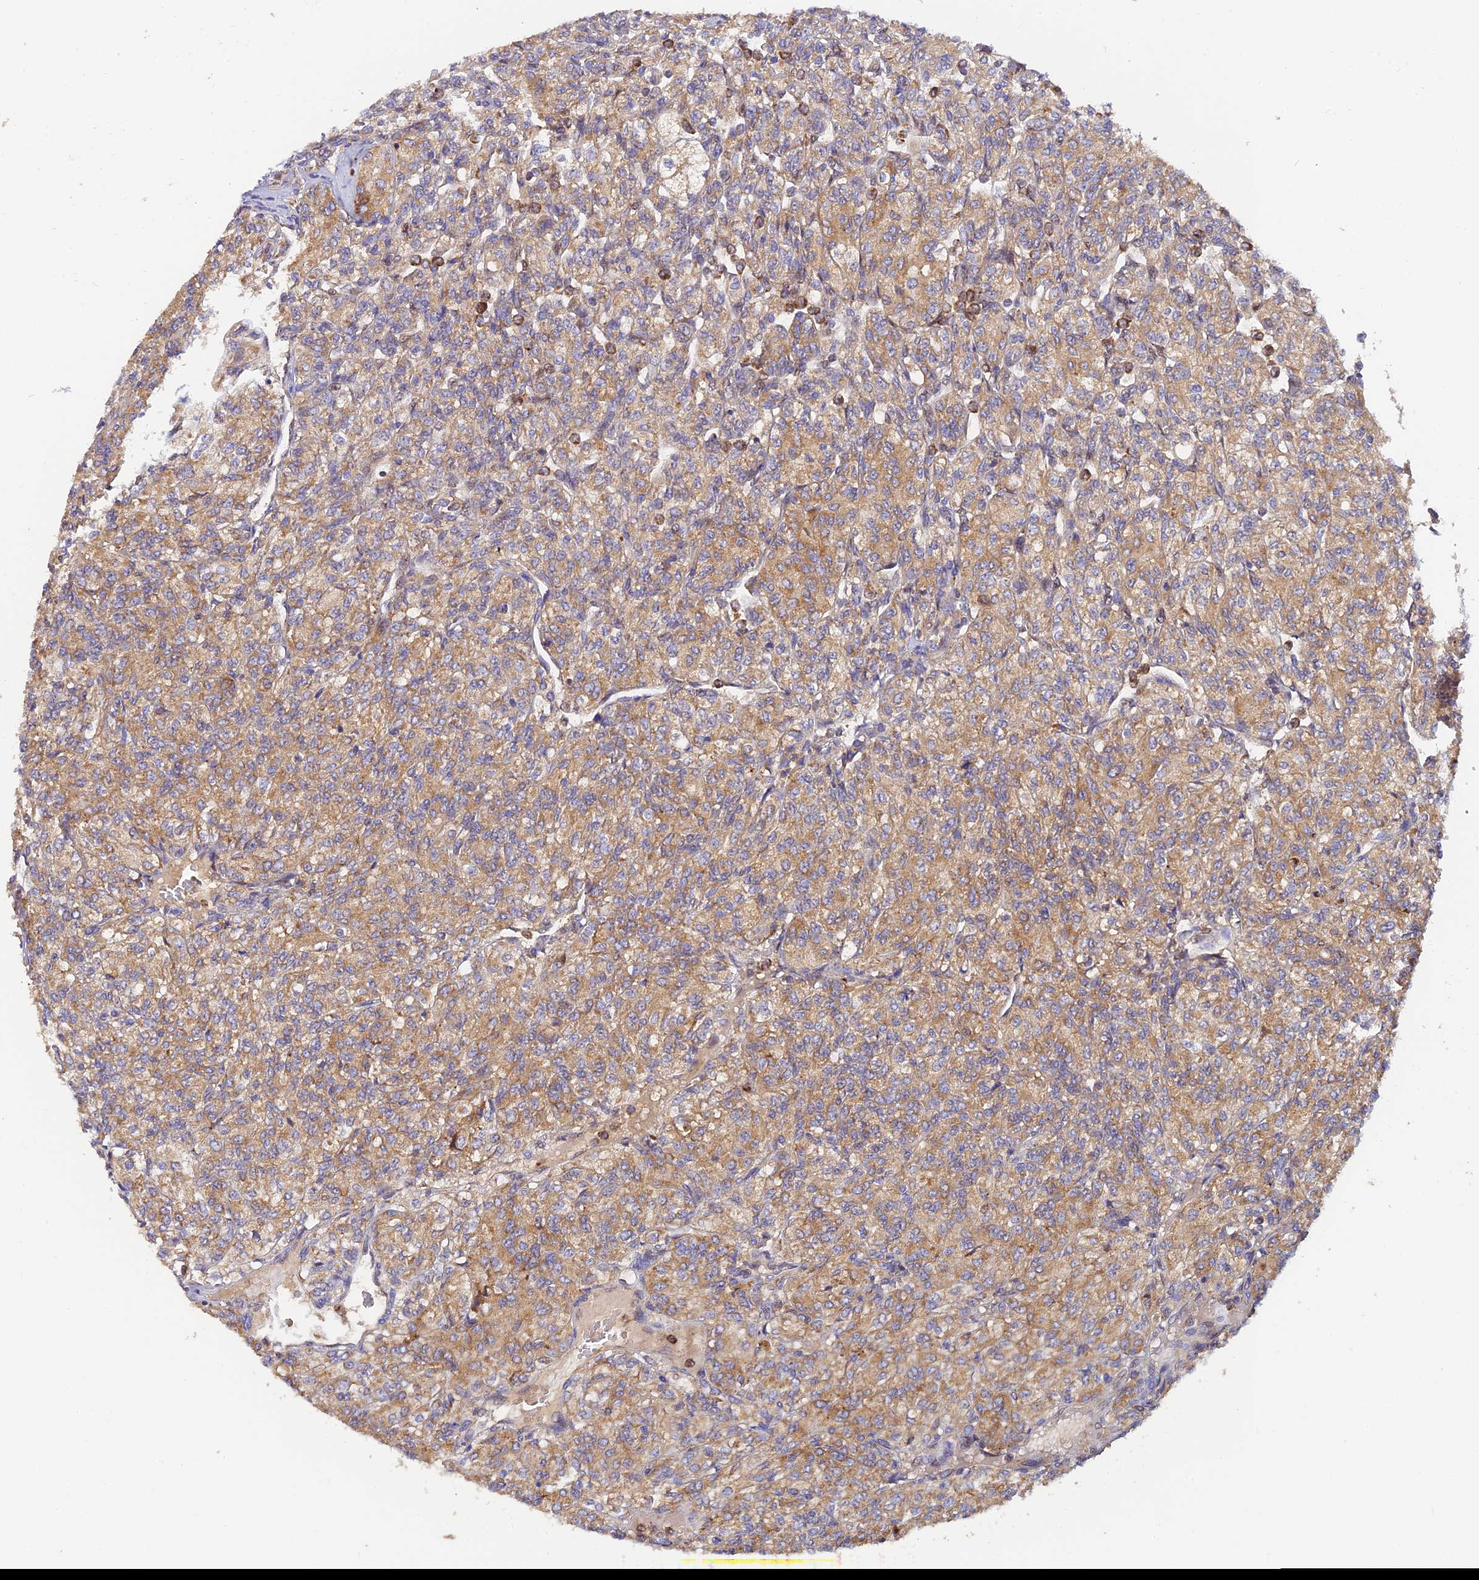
{"staining": {"intensity": "moderate", "quantity": ">75%", "location": "cytoplasmic/membranous"}, "tissue": "renal cancer", "cell_type": "Tumor cells", "image_type": "cancer", "snomed": [{"axis": "morphology", "description": "Adenocarcinoma, NOS"}, {"axis": "topography", "description": "Kidney"}], "caption": "A histopathology image of renal cancer stained for a protein shows moderate cytoplasmic/membranous brown staining in tumor cells. (IHC, brightfield microscopy, high magnification).", "gene": "PODNL1", "patient": {"sex": "male", "age": 77}}